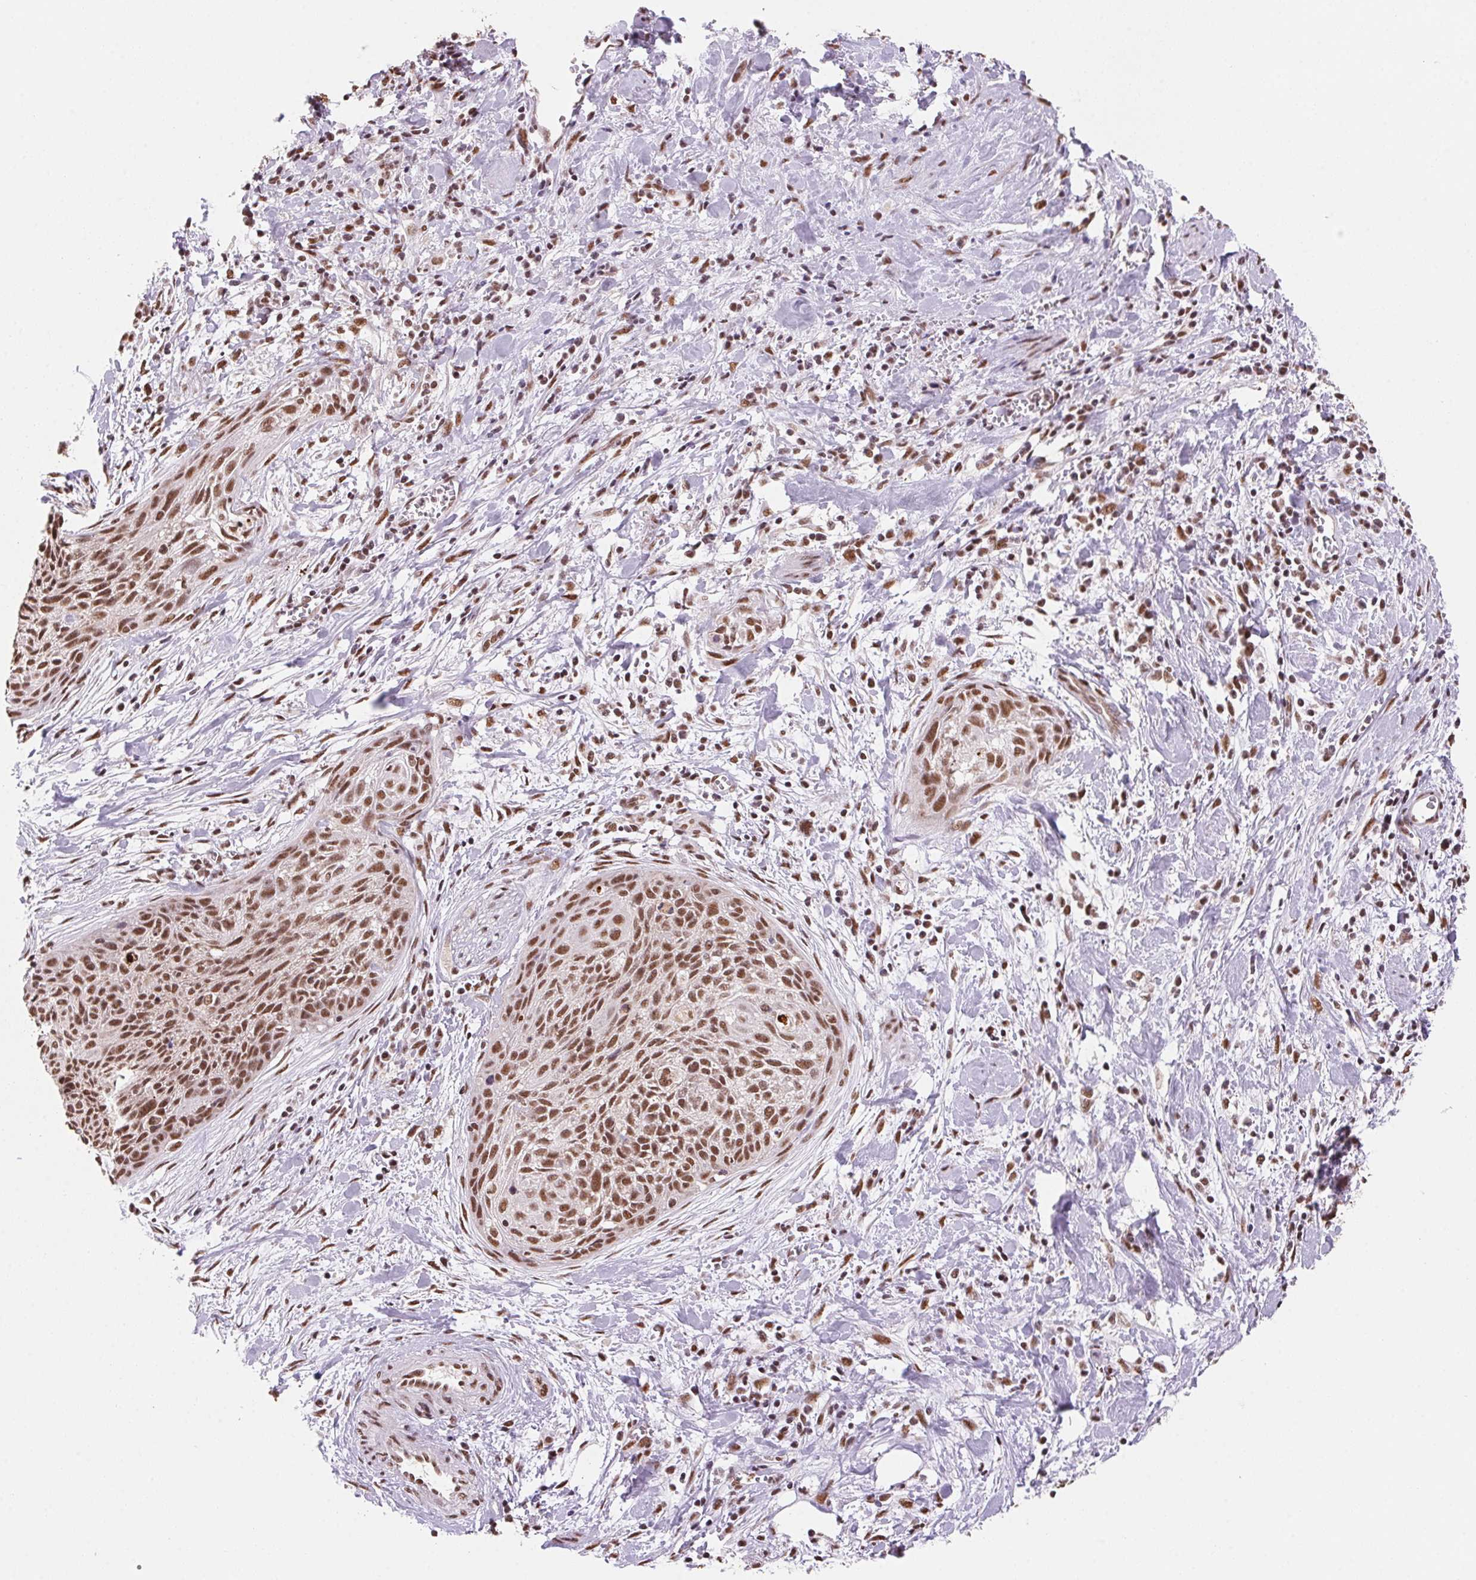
{"staining": {"intensity": "moderate", "quantity": ">75%", "location": "nuclear"}, "tissue": "cervical cancer", "cell_type": "Tumor cells", "image_type": "cancer", "snomed": [{"axis": "morphology", "description": "Squamous cell carcinoma, NOS"}, {"axis": "topography", "description": "Cervix"}], "caption": "Tumor cells demonstrate moderate nuclear positivity in approximately >75% of cells in cervical cancer.", "gene": "SNRPG", "patient": {"sex": "female", "age": 55}}